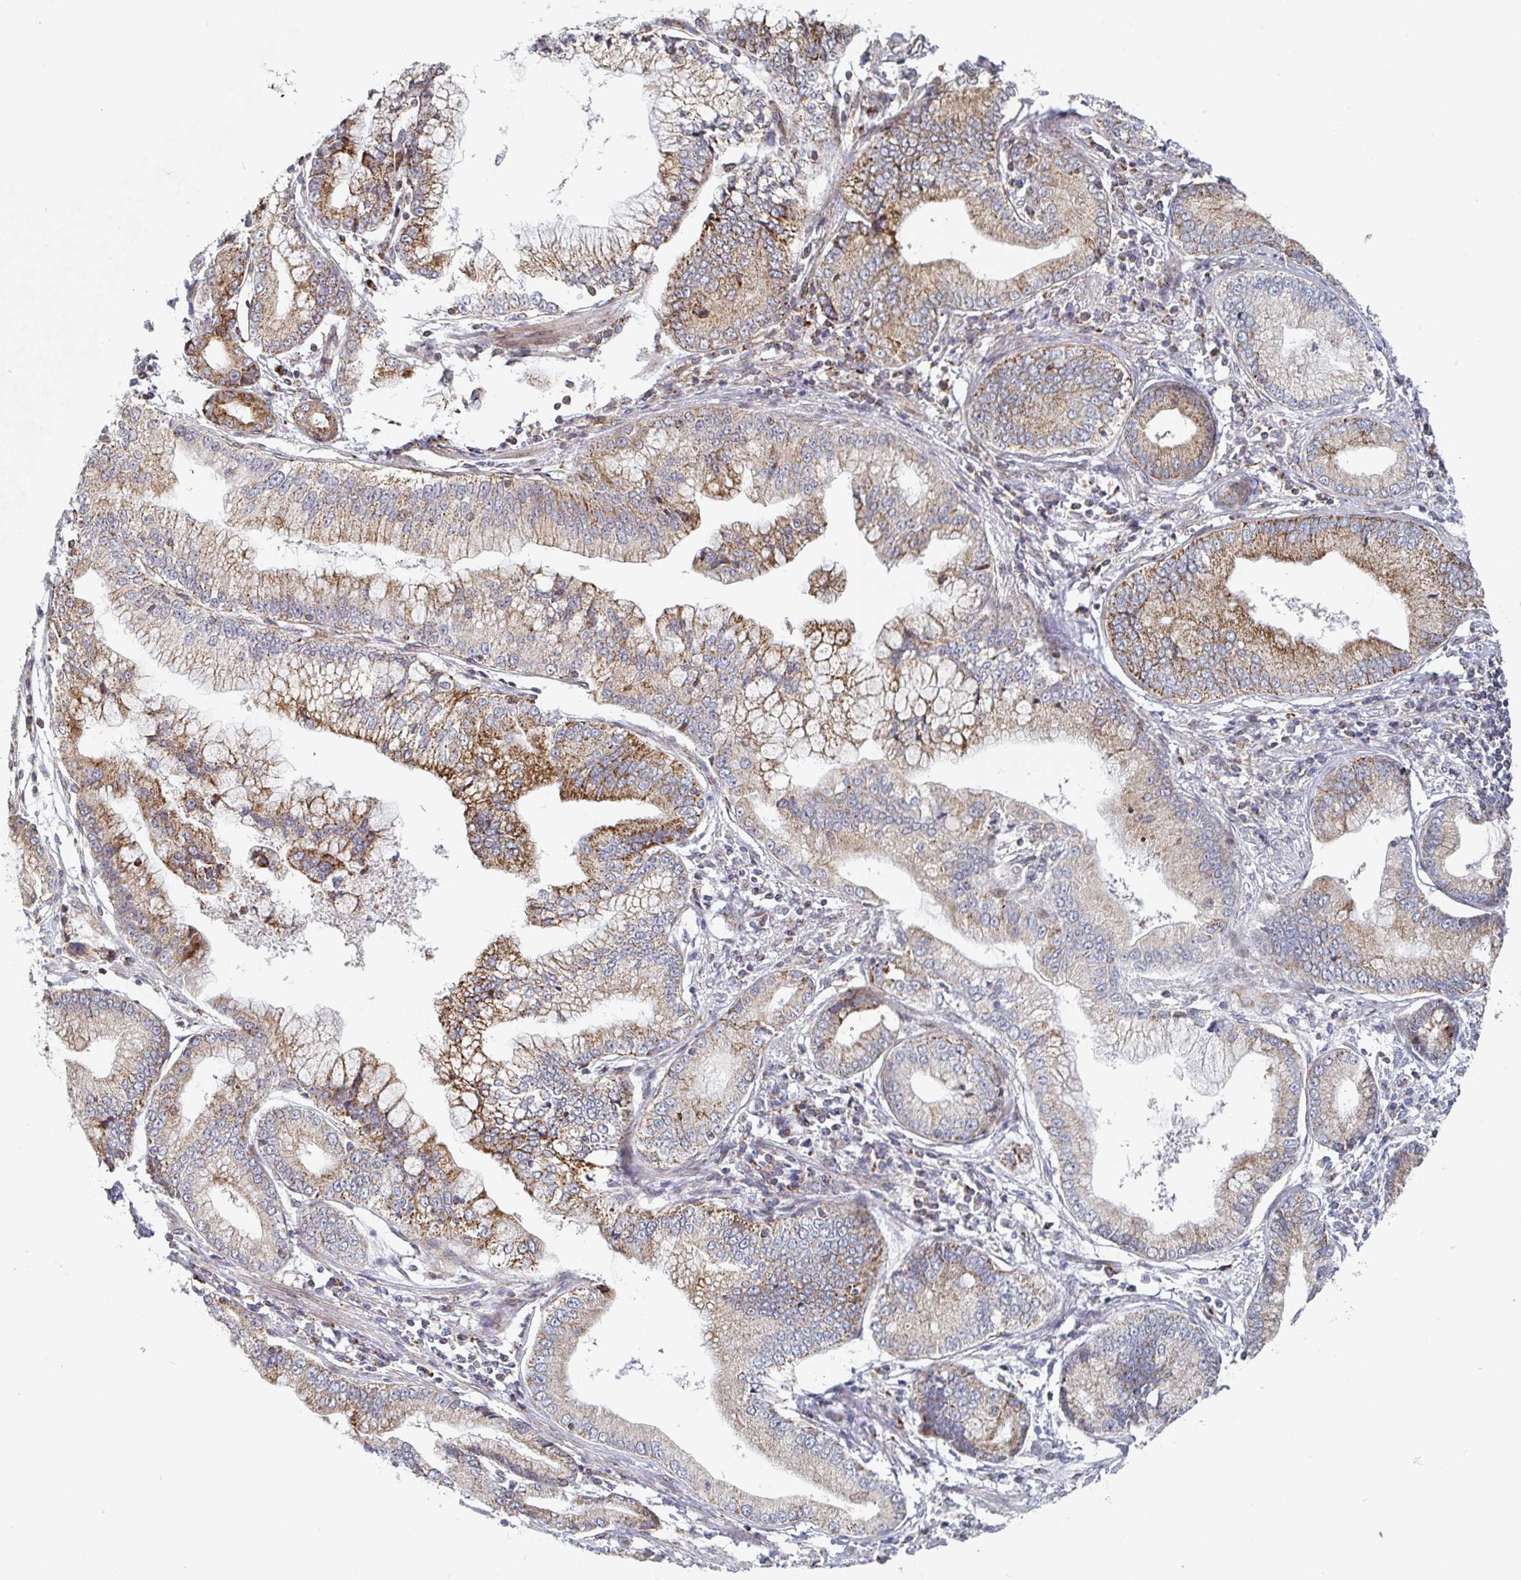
{"staining": {"intensity": "strong", "quantity": "25%-75%", "location": "cytoplasmic/membranous"}, "tissue": "stomach cancer", "cell_type": "Tumor cells", "image_type": "cancer", "snomed": [{"axis": "morphology", "description": "Adenocarcinoma, NOS"}, {"axis": "topography", "description": "Stomach, upper"}], "caption": "Stomach cancer (adenocarcinoma) tissue exhibits strong cytoplasmic/membranous staining in about 25%-75% of tumor cells, visualized by immunohistochemistry.", "gene": "STARD8", "patient": {"sex": "female", "age": 74}}